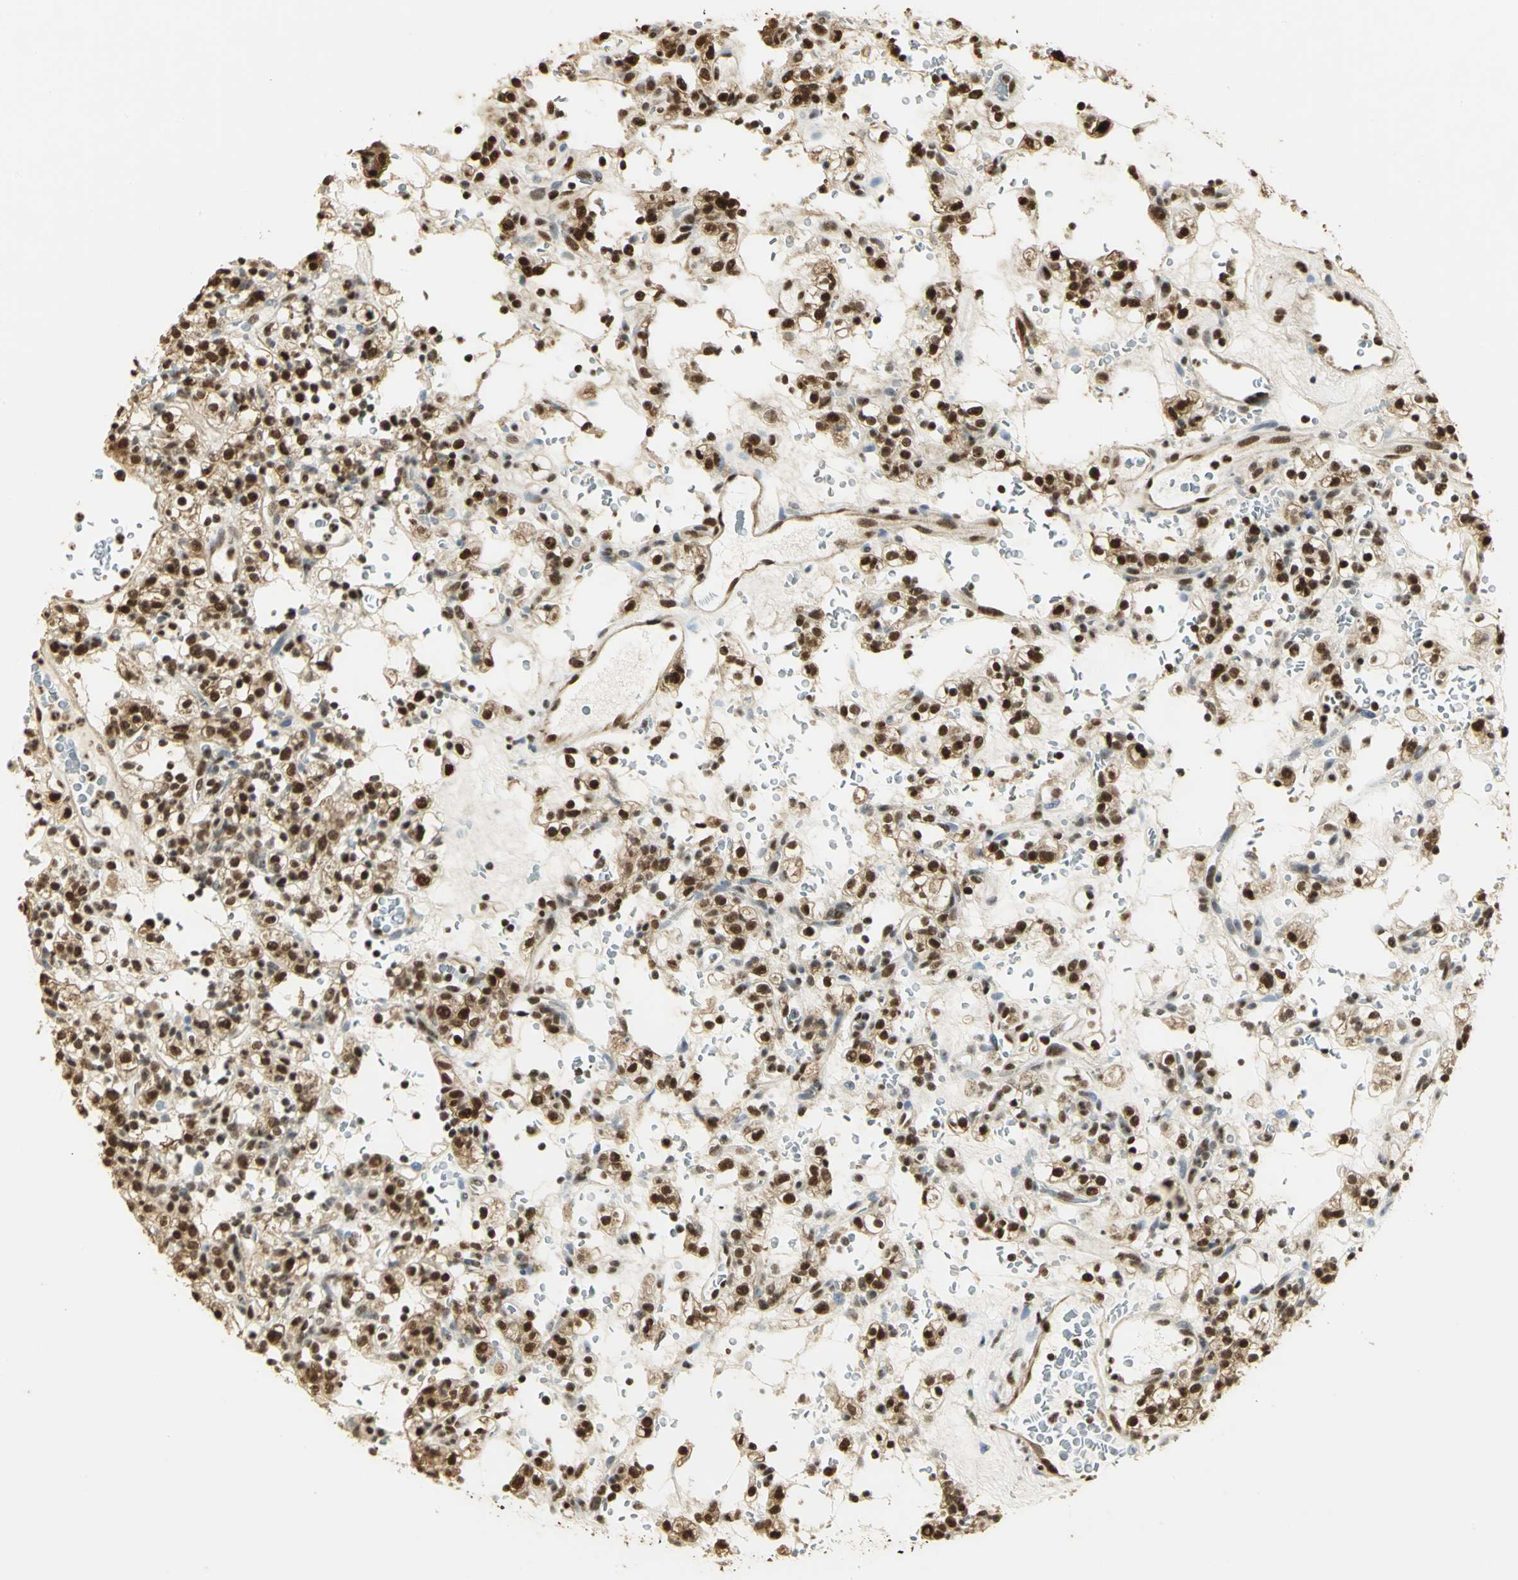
{"staining": {"intensity": "strong", "quantity": ">75%", "location": "cytoplasmic/membranous,nuclear"}, "tissue": "renal cancer", "cell_type": "Tumor cells", "image_type": "cancer", "snomed": [{"axis": "morphology", "description": "Normal tissue, NOS"}, {"axis": "morphology", "description": "Adenocarcinoma, NOS"}, {"axis": "topography", "description": "Kidney"}], "caption": "Immunohistochemical staining of adenocarcinoma (renal) shows high levels of strong cytoplasmic/membranous and nuclear protein positivity in approximately >75% of tumor cells.", "gene": "SET", "patient": {"sex": "female", "age": 72}}